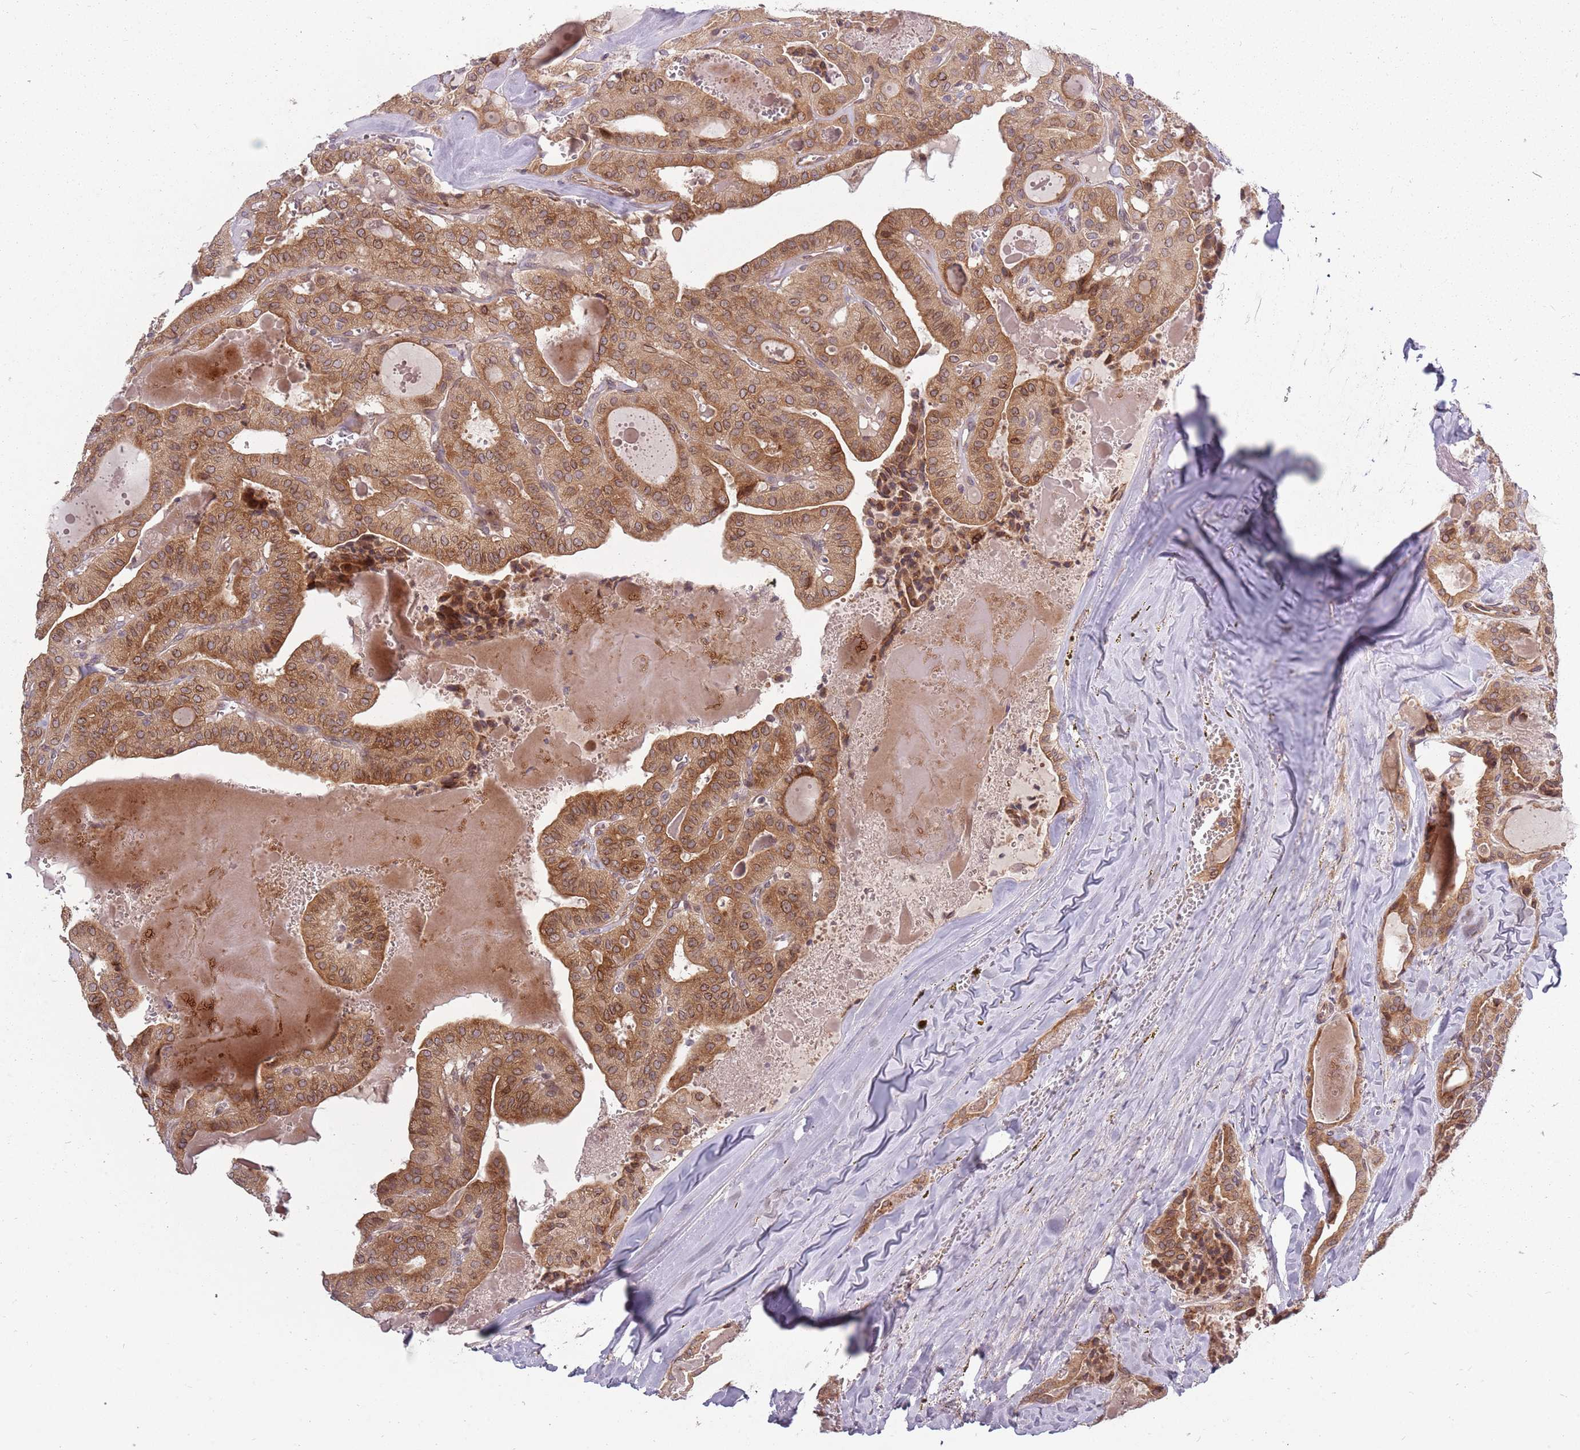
{"staining": {"intensity": "moderate", "quantity": ">75%", "location": "cytoplasmic/membranous"}, "tissue": "thyroid cancer", "cell_type": "Tumor cells", "image_type": "cancer", "snomed": [{"axis": "morphology", "description": "Papillary adenocarcinoma, NOS"}, {"axis": "topography", "description": "Thyroid gland"}], "caption": "Protein staining by immunohistochemistry demonstrates moderate cytoplasmic/membranous expression in approximately >75% of tumor cells in thyroid cancer (papillary adenocarcinoma). The staining was performed using DAB to visualize the protein expression in brown, while the nuclei were stained in blue with hematoxylin (Magnification: 20x).", "gene": "PLD6", "patient": {"sex": "male", "age": 52}}